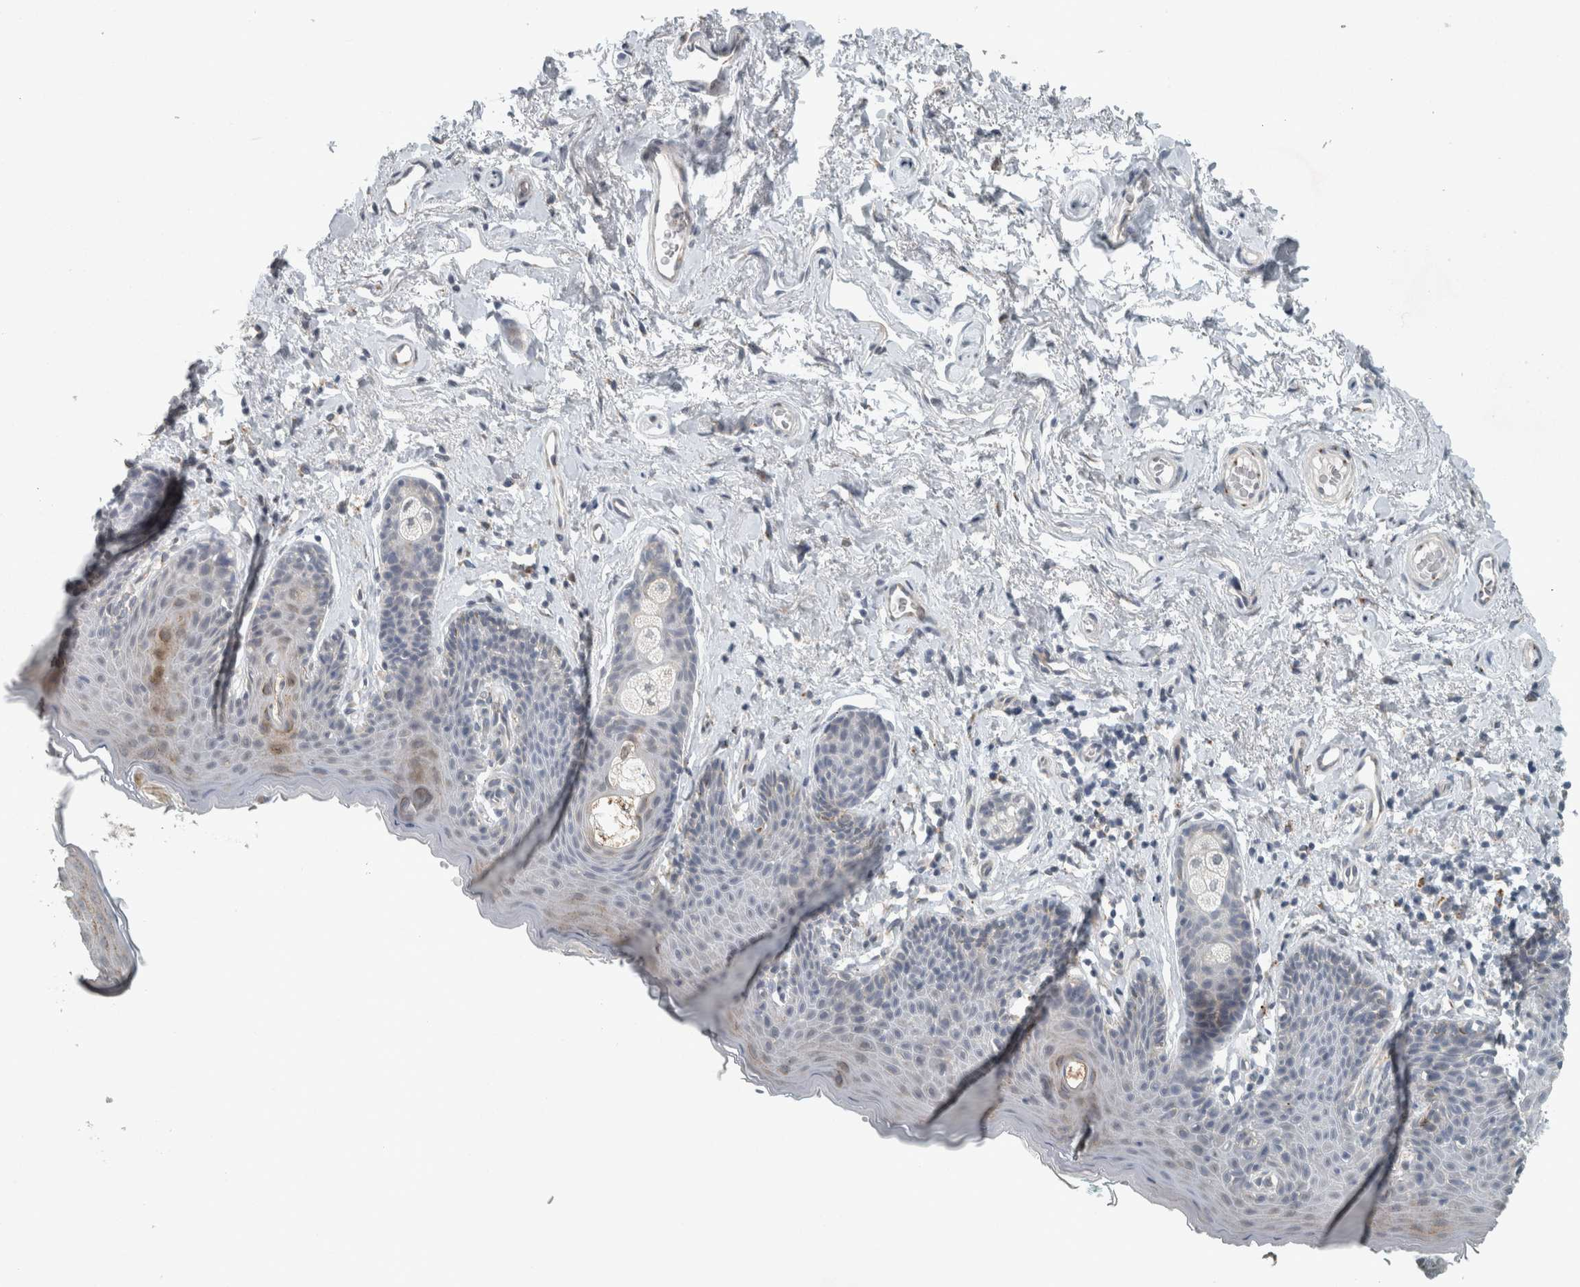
{"staining": {"intensity": "weak", "quantity": "<25%", "location": "cytoplasmic/membranous"}, "tissue": "skin", "cell_type": "Epidermal cells", "image_type": "normal", "snomed": [{"axis": "morphology", "description": "Normal tissue, NOS"}, {"axis": "topography", "description": "Vulva"}], "caption": "Immunohistochemical staining of normal skin exhibits no significant expression in epidermal cells.", "gene": "KIF1C", "patient": {"sex": "female", "age": 66}}